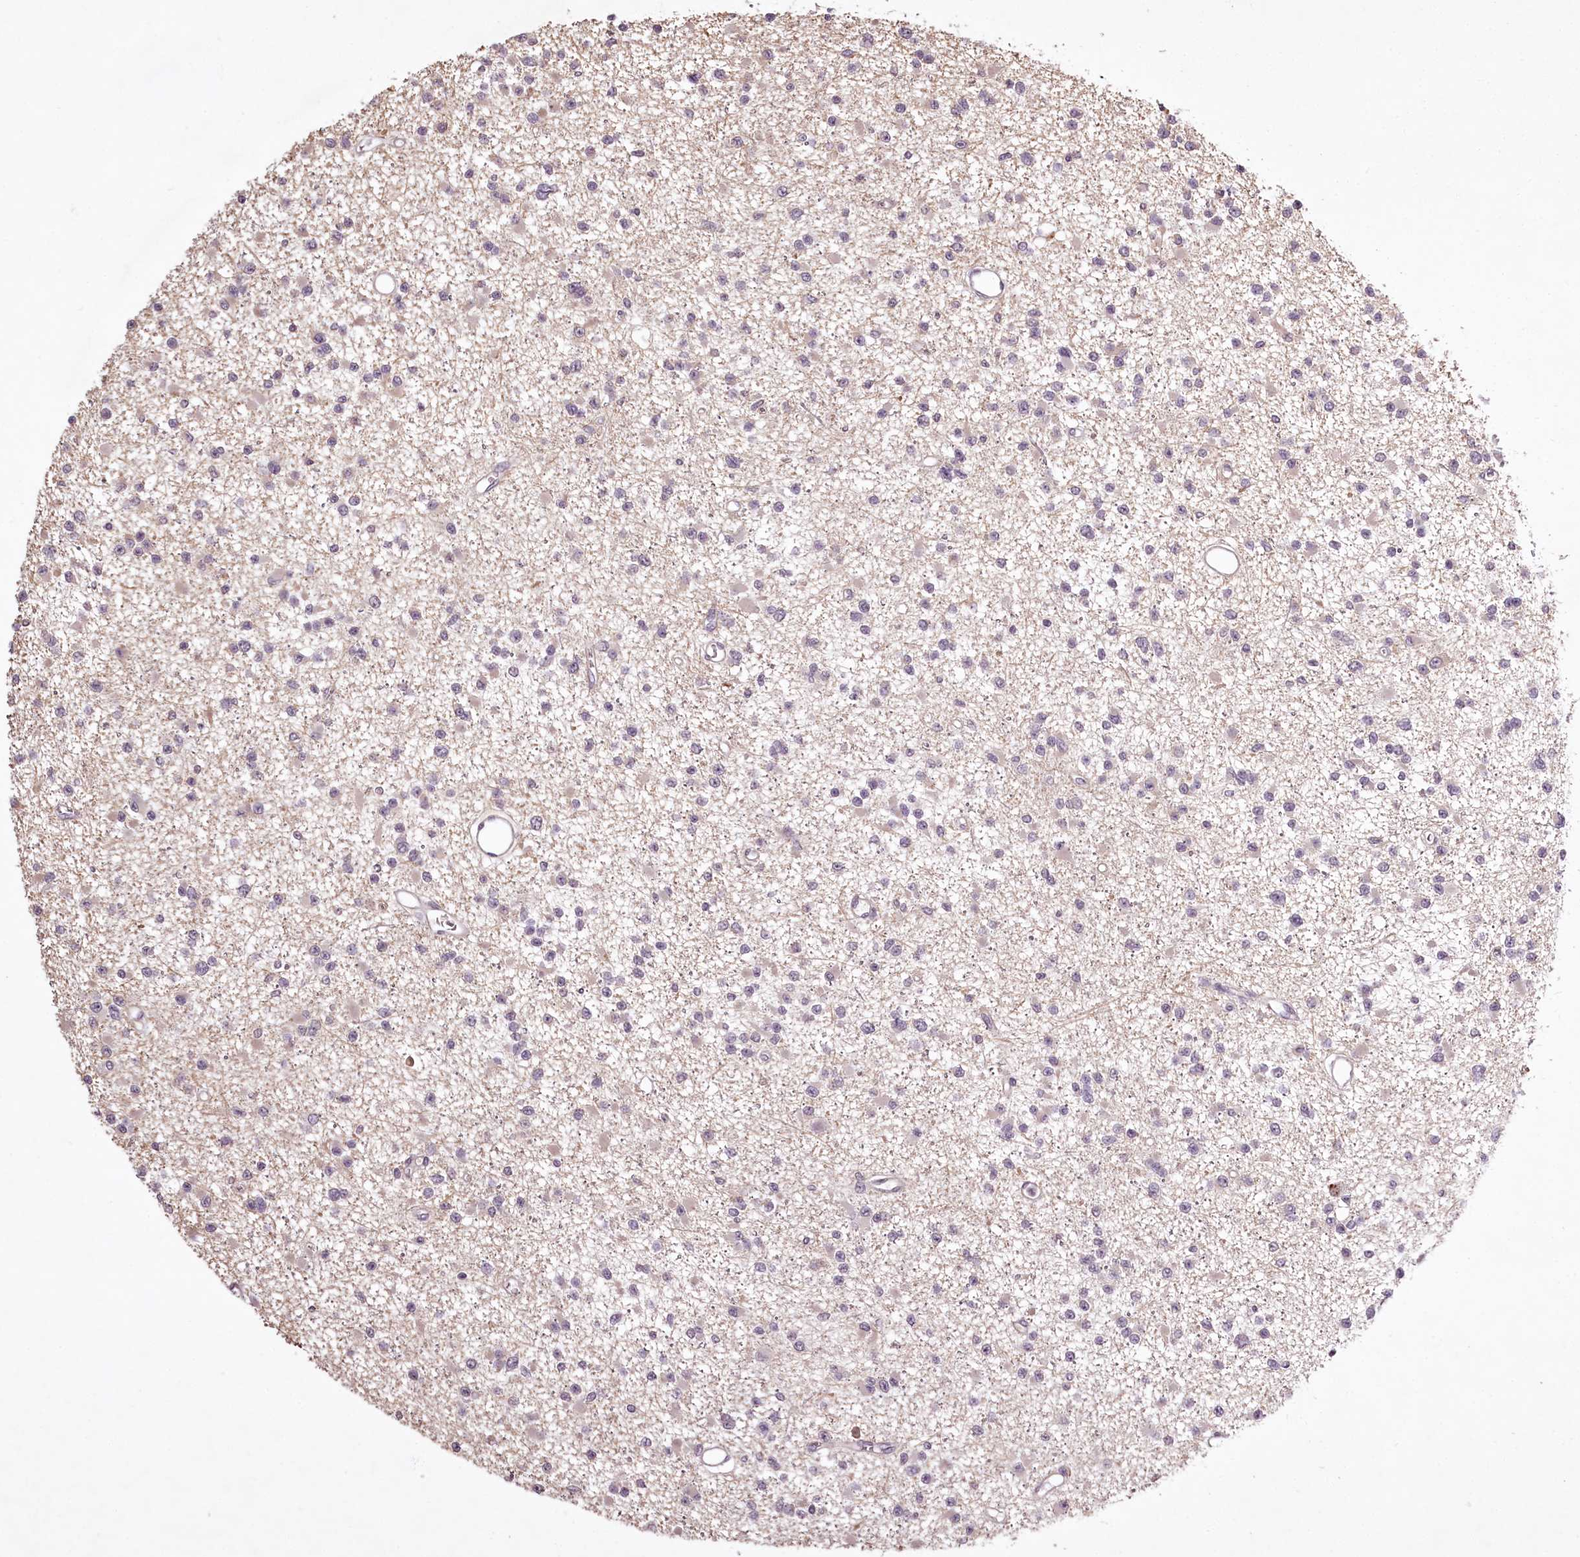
{"staining": {"intensity": "negative", "quantity": "none", "location": "none"}, "tissue": "glioma", "cell_type": "Tumor cells", "image_type": "cancer", "snomed": [{"axis": "morphology", "description": "Glioma, malignant, Low grade"}, {"axis": "topography", "description": "Brain"}], "caption": "This is an immunohistochemistry (IHC) image of human glioma. There is no positivity in tumor cells.", "gene": "RBMXL2", "patient": {"sex": "female", "age": 22}}